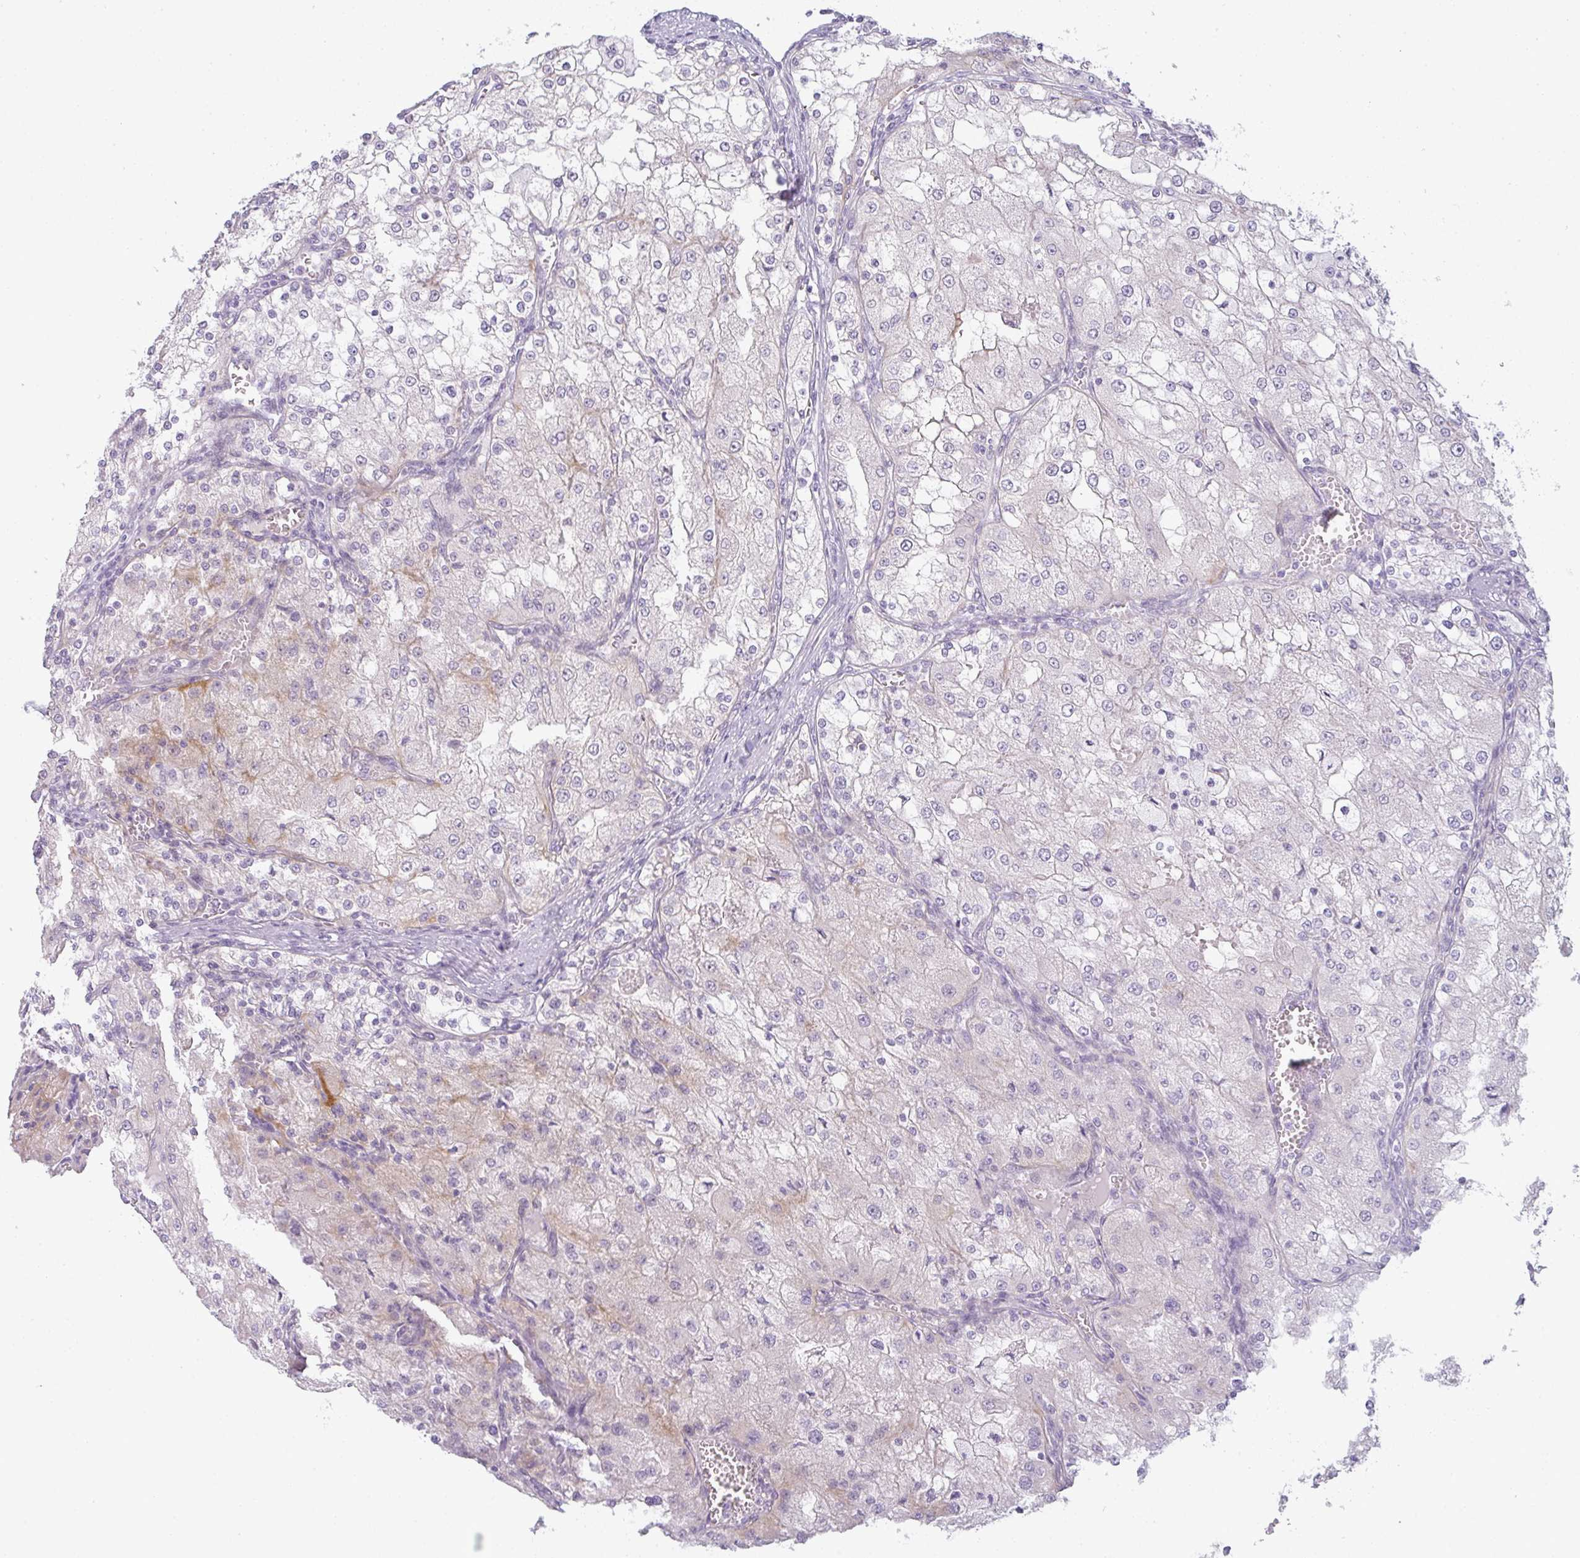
{"staining": {"intensity": "negative", "quantity": "none", "location": "none"}, "tissue": "renal cancer", "cell_type": "Tumor cells", "image_type": "cancer", "snomed": [{"axis": "morphology", "description": "Adenocarcinoma, NOS"}, {"axis": "topography", "description": "Kidney"}], "caption": "Histopathology image shows no significant protein positivity in tumor cells of renal cancer (adenocarcinoma).", "gene": "SIRPB2", "patient": {"sex": "female", "age": 74}}